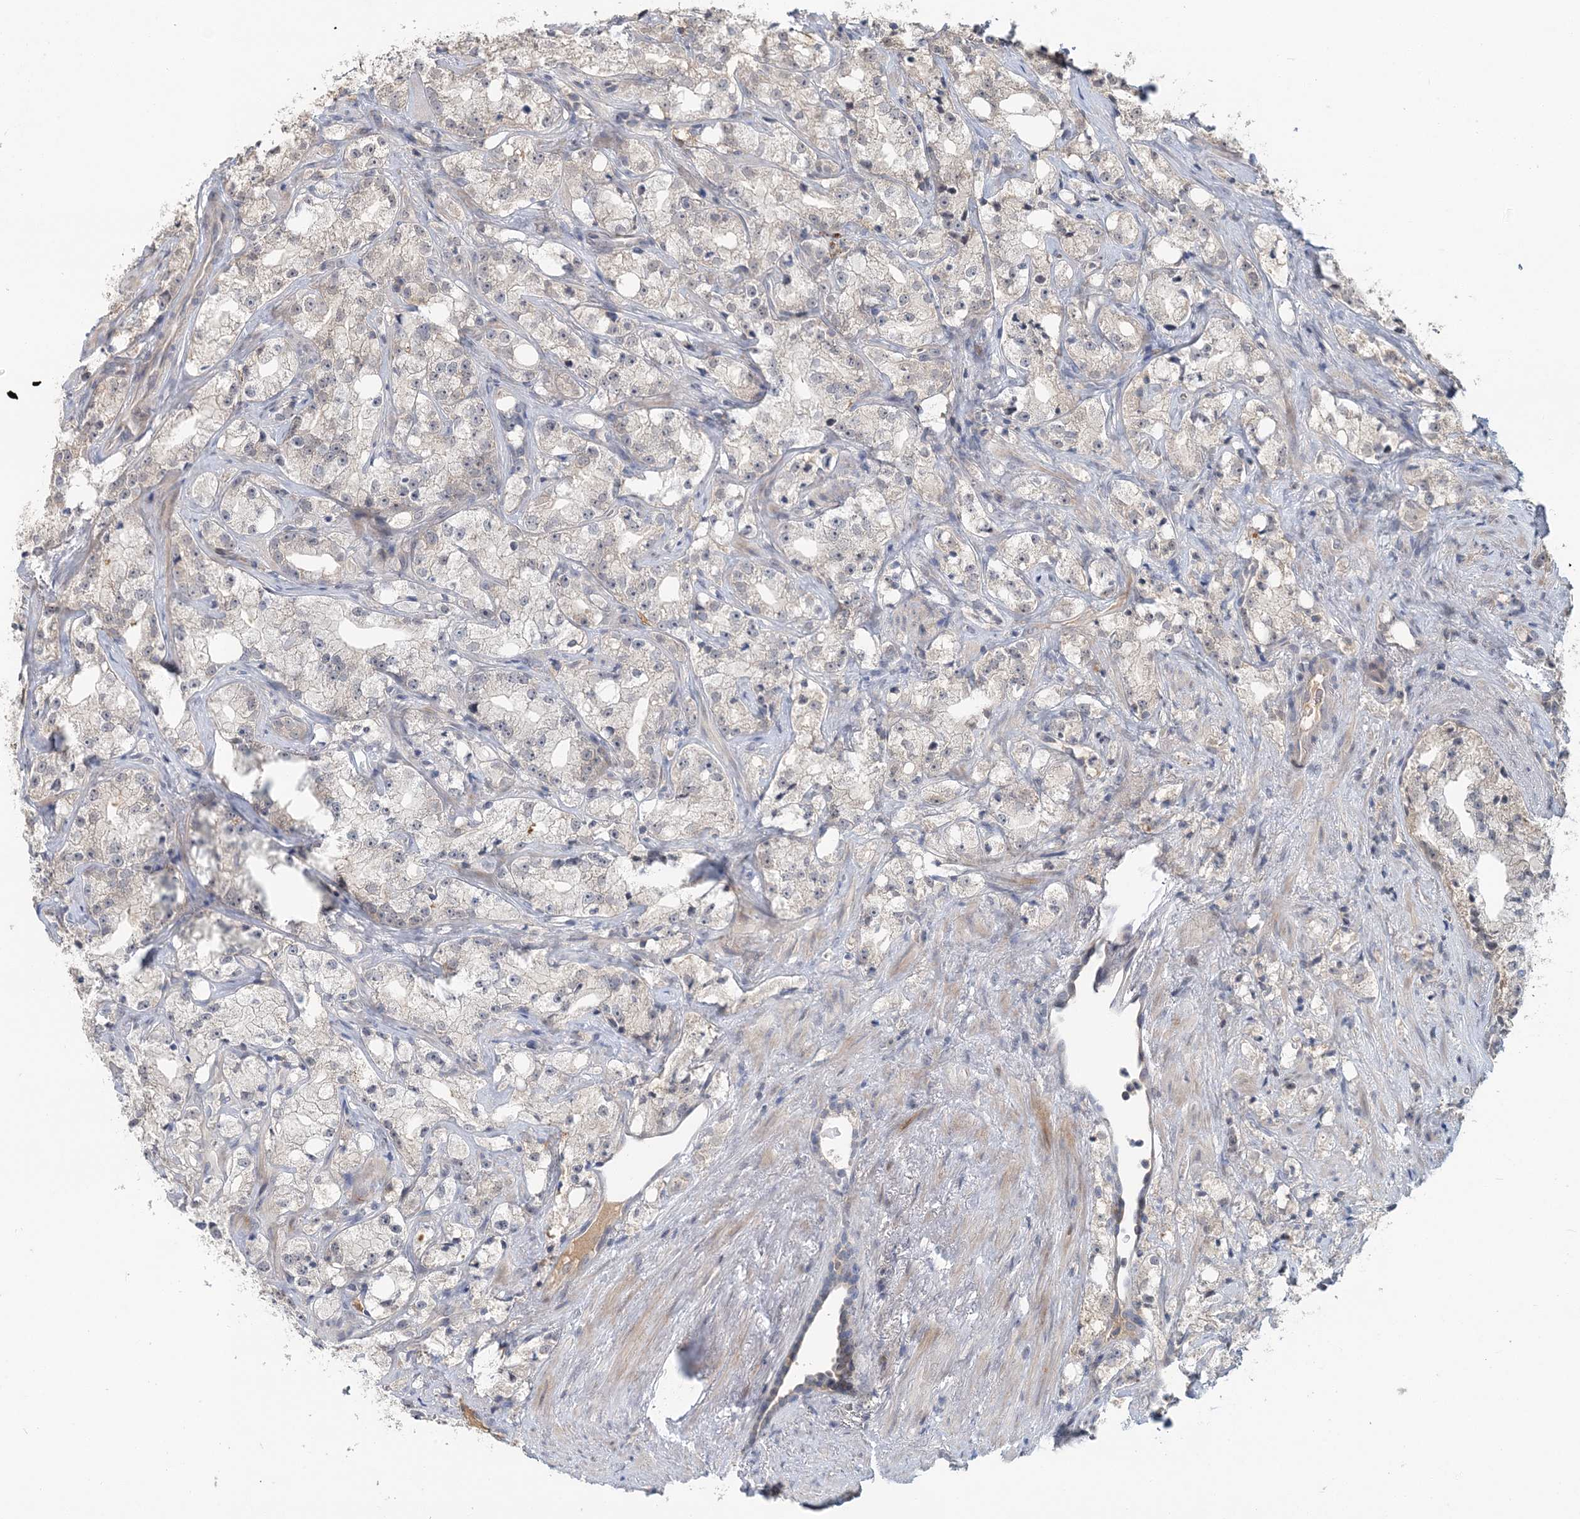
{"staining": {"intensity": "negative", "quantity": "none", "location": "none"}, "tissue": "prostate cancer", "cell_type": "Tumor cells", "image_type": "cancer", "snomed": [{"axis": "morphology", "description": "Adenocarcinoma, High grade"}, {"axis": "topography", "description": "Prostate"}], "caption": "Prostate cancer was stained to show a protein in brown. There is no significant positivity in tumor cells.", "gene": "RNF25", "patient": {"sex": "male", "age": 64}}